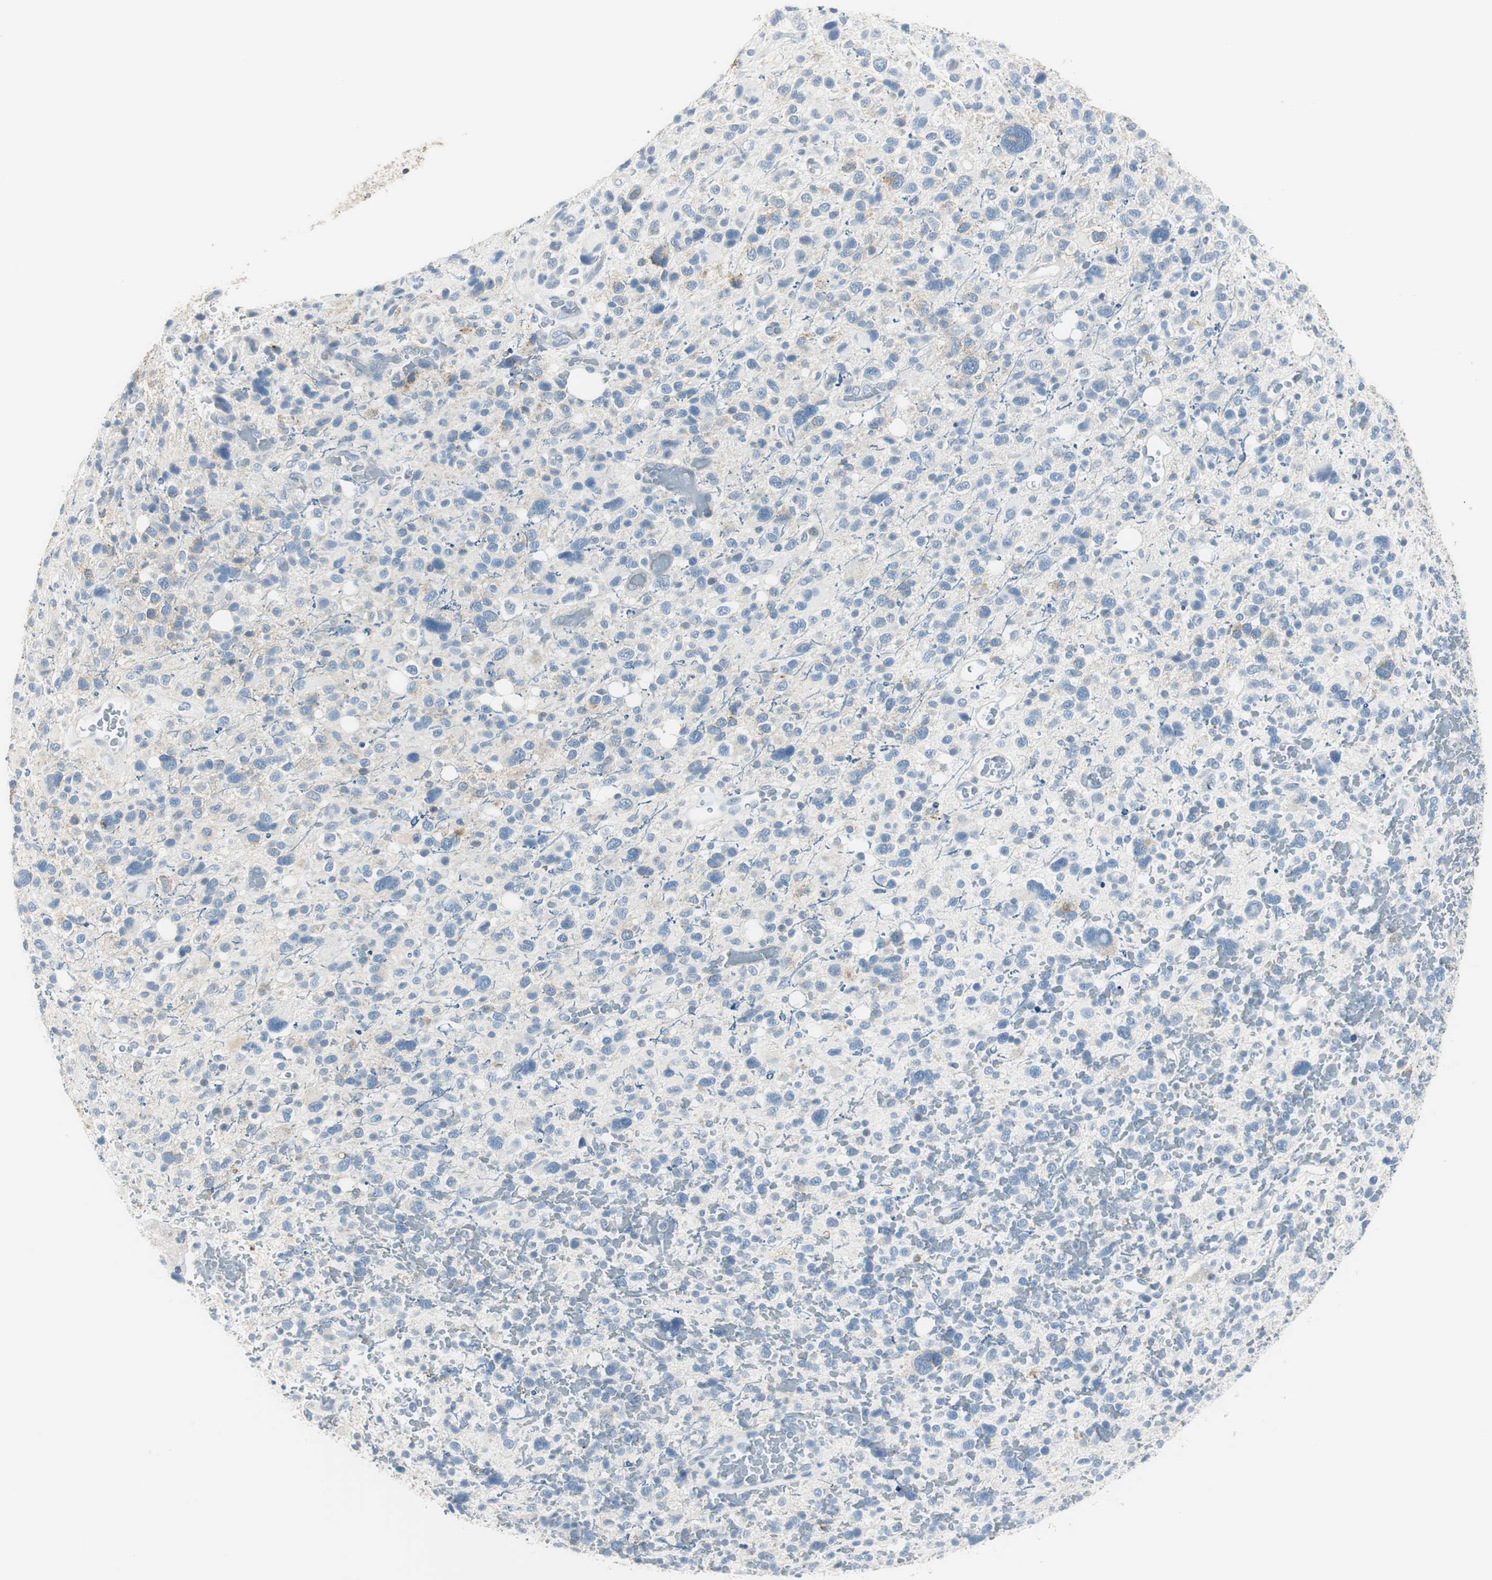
{"staining": {"intensity": "negative", "quantity": "none", "location": "none"}, "tissue": "glioma", "cell_type": "Tumor cells", "image_type": "cancer", "snomed": [{"axis": "morphology", "description": "Glioma, malignant, High grade"}, {"axis": "topography", "description": "Brain"}], "caption": "Tumor cells show no significant staining in high-grade glioma (malignant).", "gene": "MSTO1", "patient": {"sex": "male", "age": 48}}